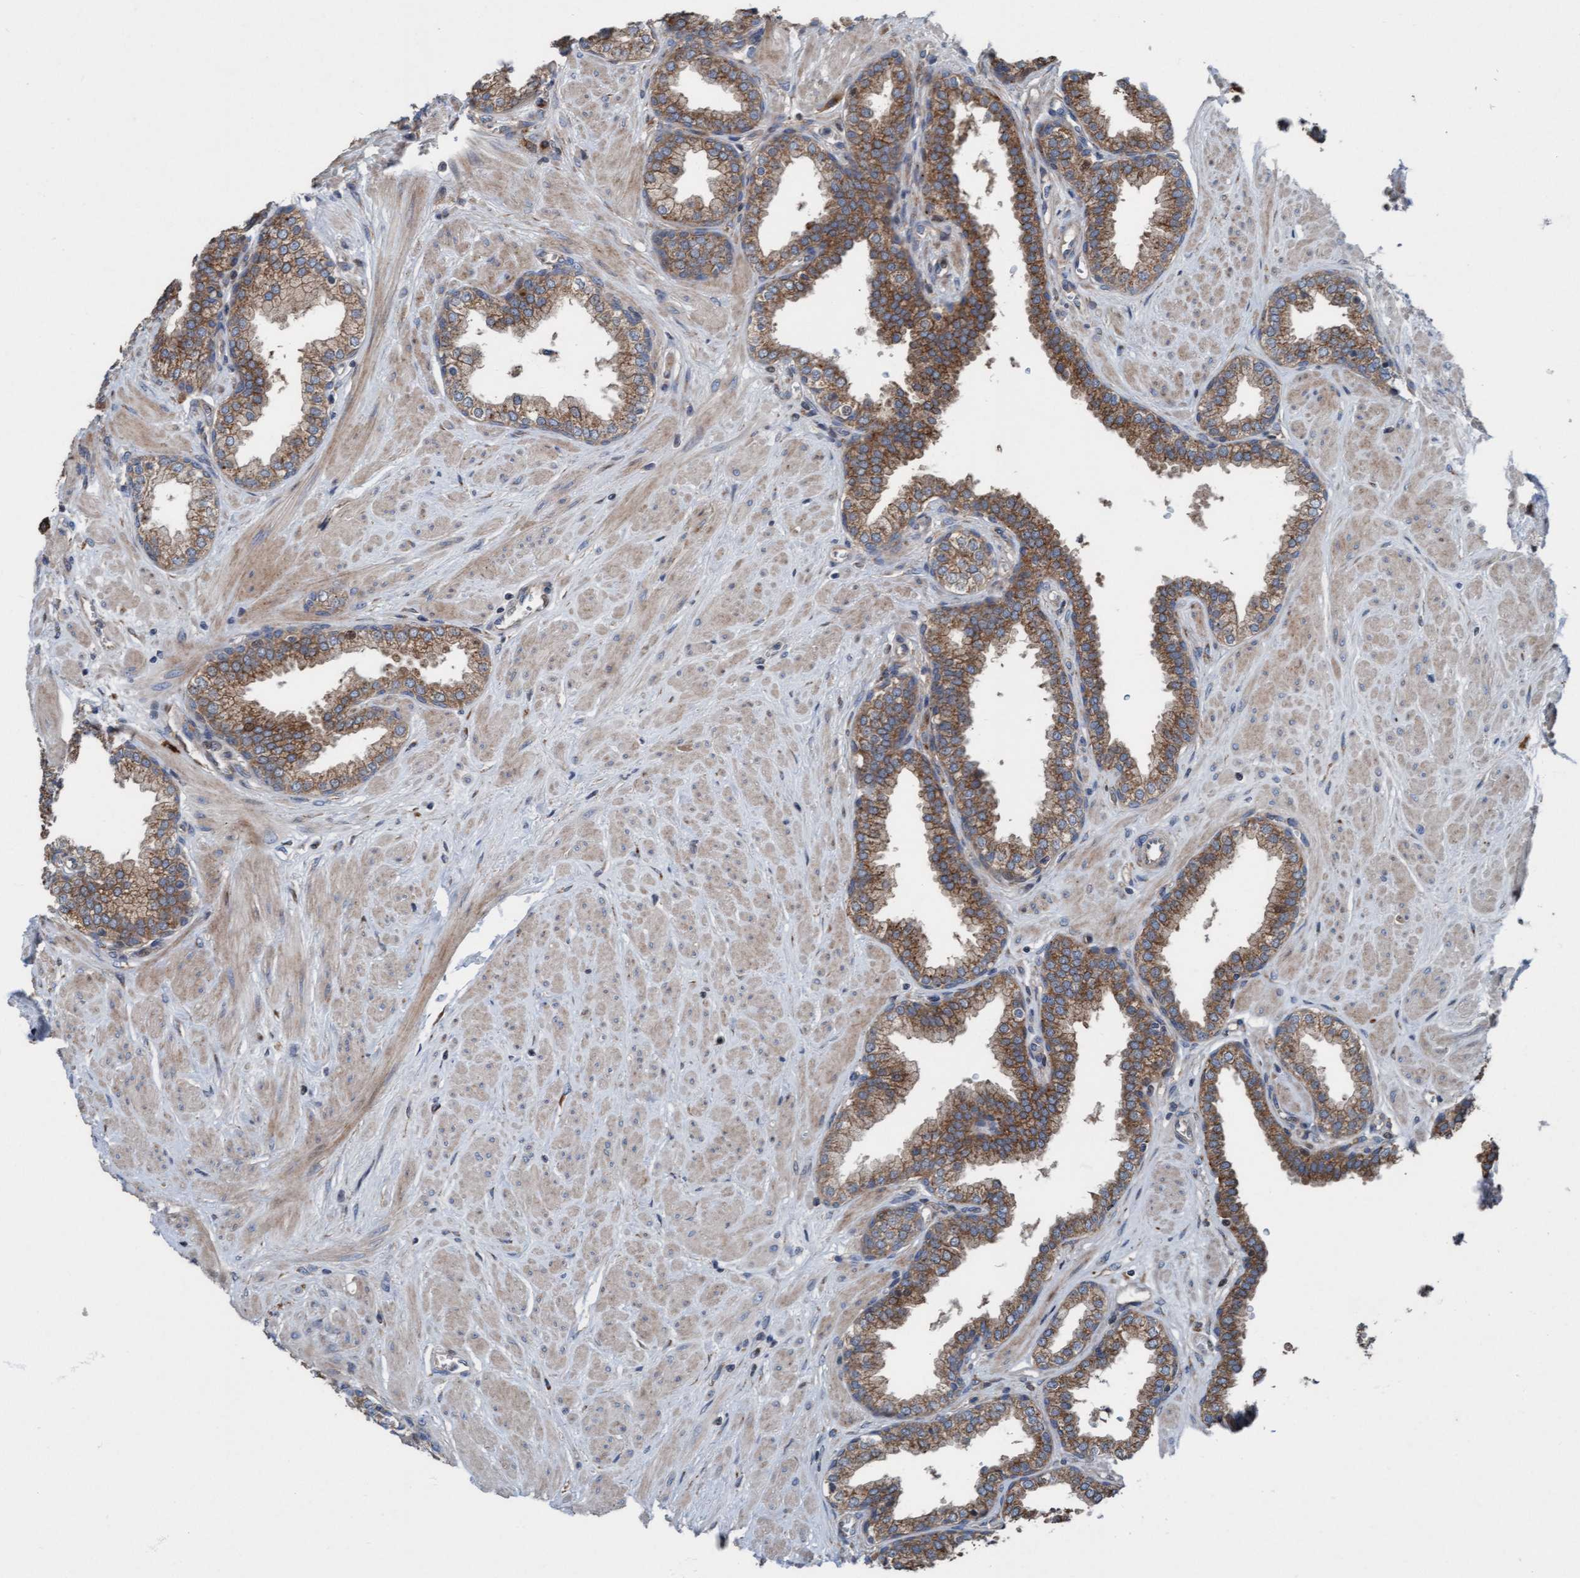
{"staining": {"intensity": "moderate", "quantity": "25%-75%", "location": "cytoplasmic/membranous"}, "tissue": "prostate", "cell_type": "Glandular cells", "image_type": "normal", "snomed": [{"axis": "morphology", "description": "Normal tissue, NOS"}, {"axis": "topography", "description": "Prostate"}], "caption": "Immunohistochemistry (DAB (3,3'-diaminobenzidine)) staining of normal human prostate demonstrates moderate cytoplasmic/membranous protein positivity in about 25%-75% of glandular cells. (IHC, brightfield microscopy, high magnification).", "gene": "KLHL26", "patient": {"sex": "male", "age": 51}}